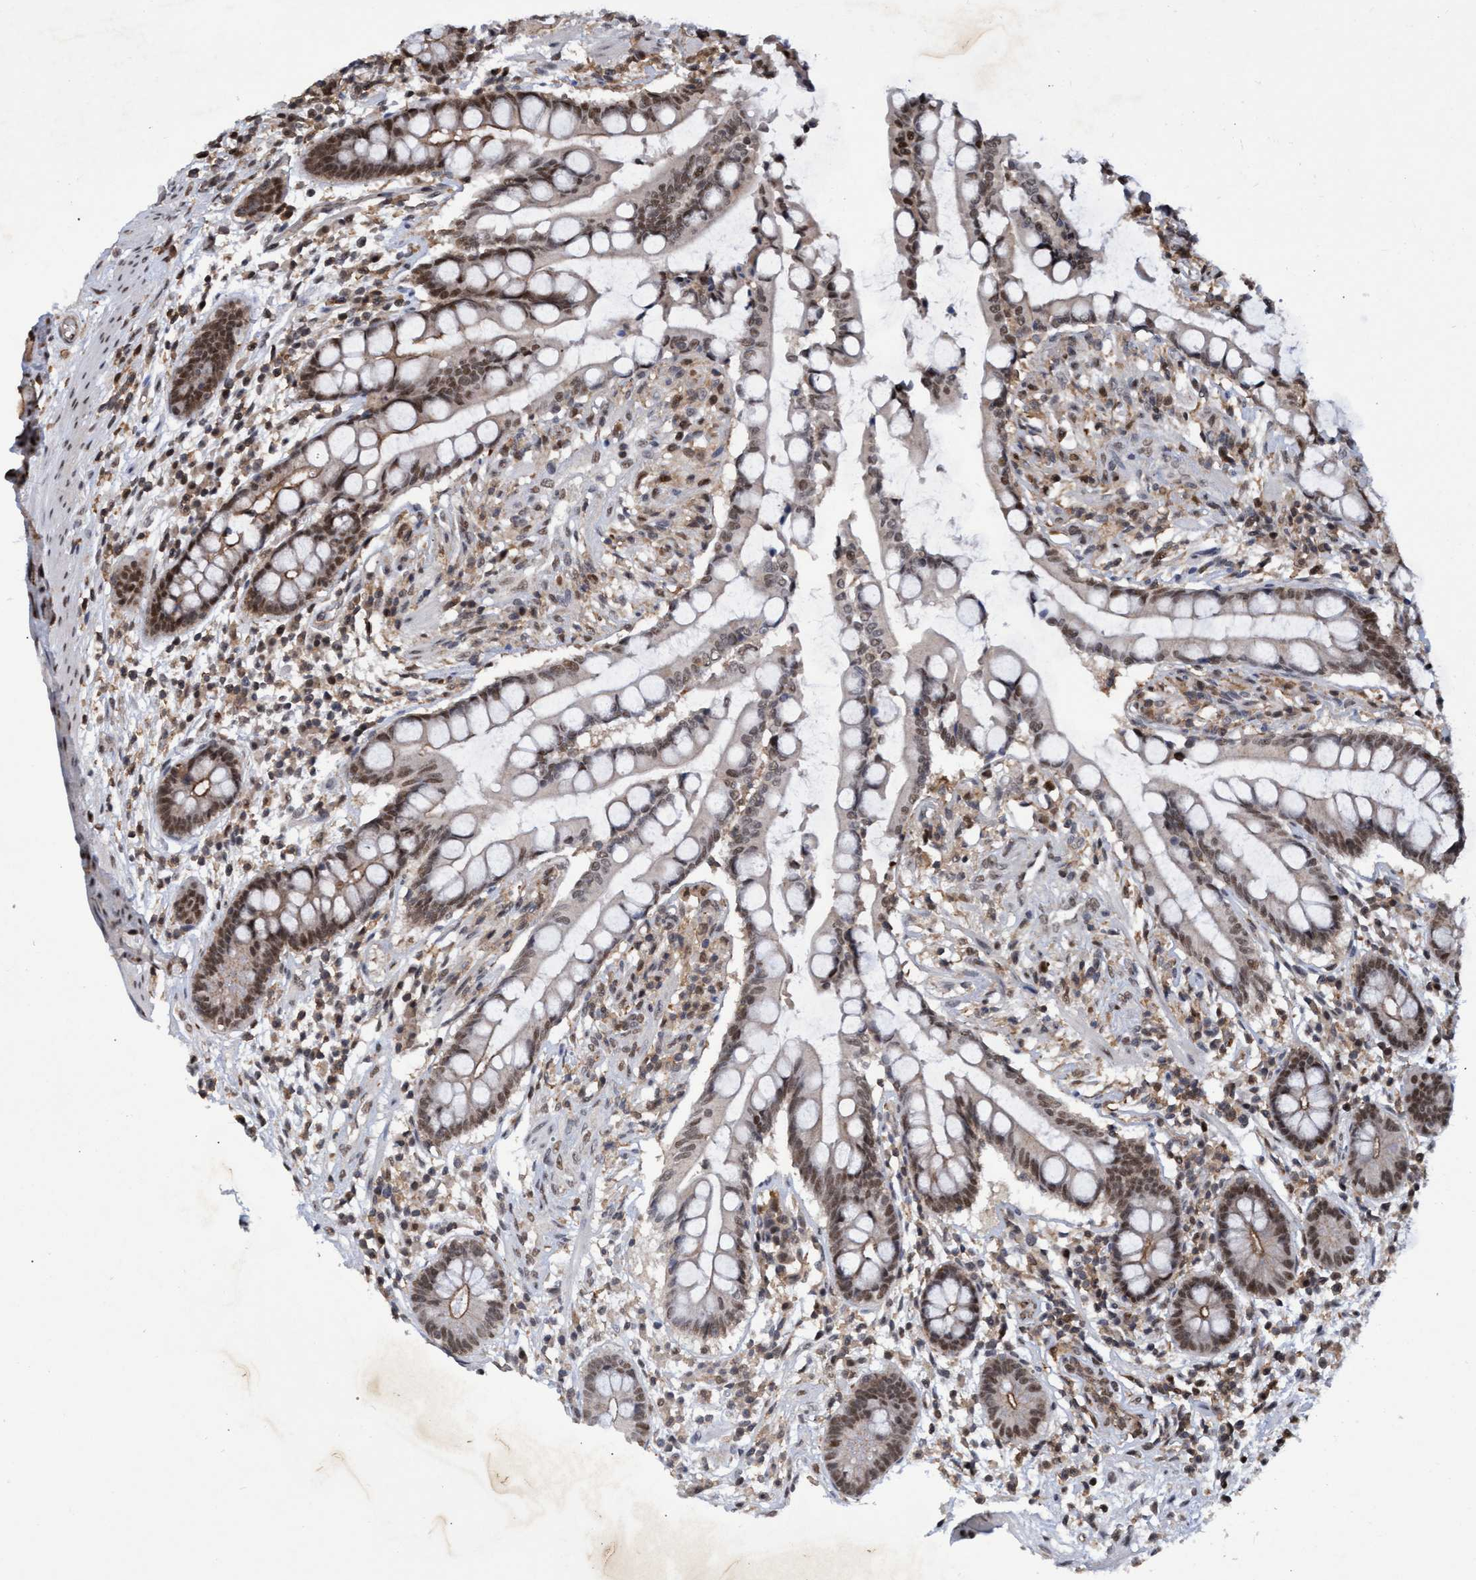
{"staining": {"intensity": "moderate", "quantity": "25%-75%", "location": "cytoplasmic/membranous"}, "tissue": "colon", "cell_type": "Endothelial cells", "image_type": "normal", "snomed": [{"axis": "morphology", "description": "Normal tissue, NOS"}, {"axis": "topography", "description": "Colon"}], "caption": "High-magnification brightfield microscopy of benign colon stained with DAB (3,3'-diaminobenzidine) (brown) and counterstained with hematoxylin (blue). endothelial cells exhibit moderate cytoplasmic/membranous positivity is seen in approximately25%-75% of cells.", "gene": "GTF2F1", "patient": {"sex": "male", "age": 73}}